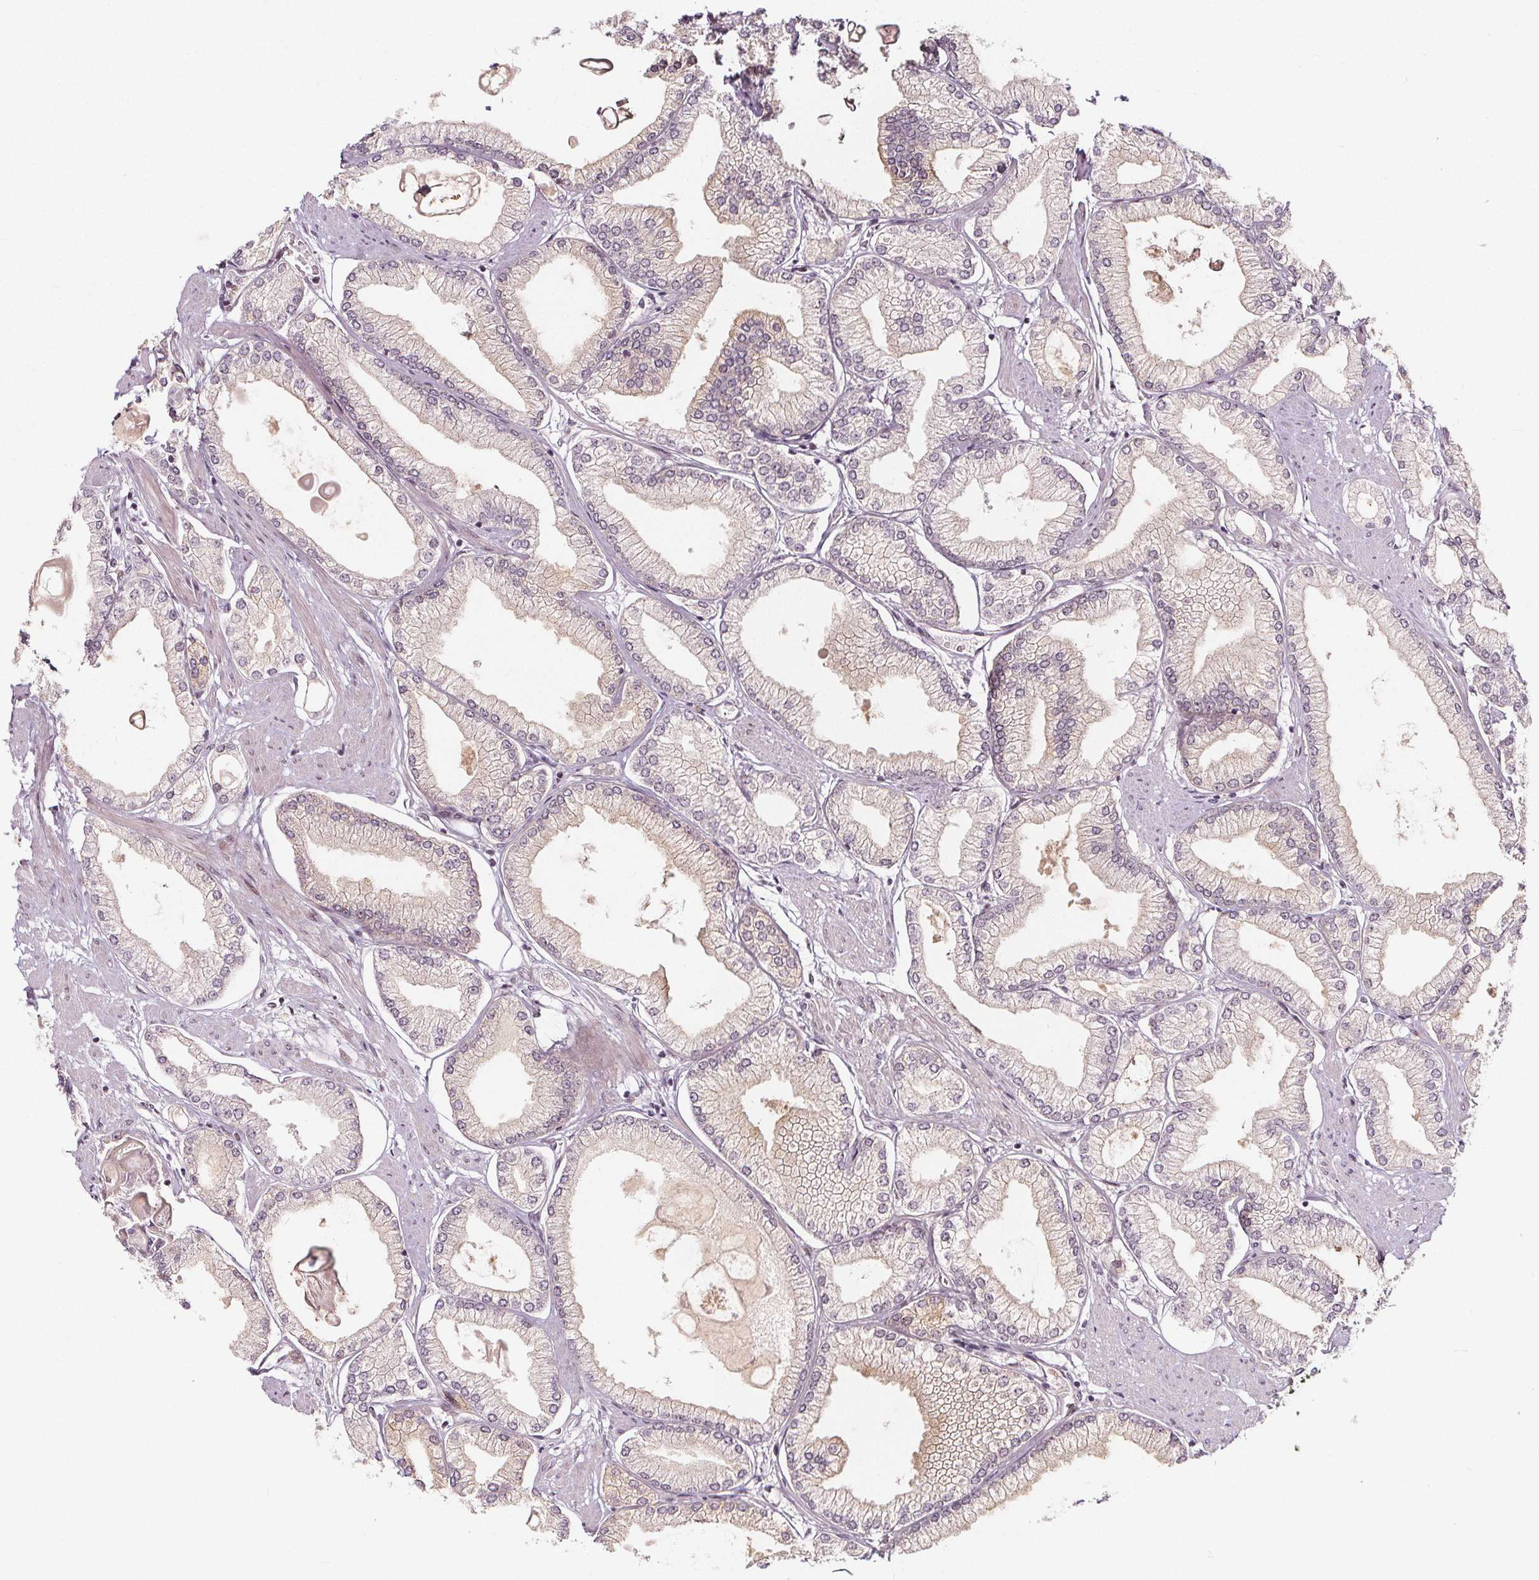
{"staining": {"intensity": "negative", "quantity": "none", "location": "none"}, "tissue": "prostate cancer", "cell_type": "Tumor cells", "image_type": "cancer", "snomed": [{"axis": "morphology", "description": "Adenocarcinoma, High grade"}, {"axis": "topography", "description": "Prostate"}], "caption": "Tumor cells are negative for protein expression in human adenocarcinoma (high-grade) (prostate).", "gene": "AKT1S1", "patient": {"sex": "male", "age": 68}}